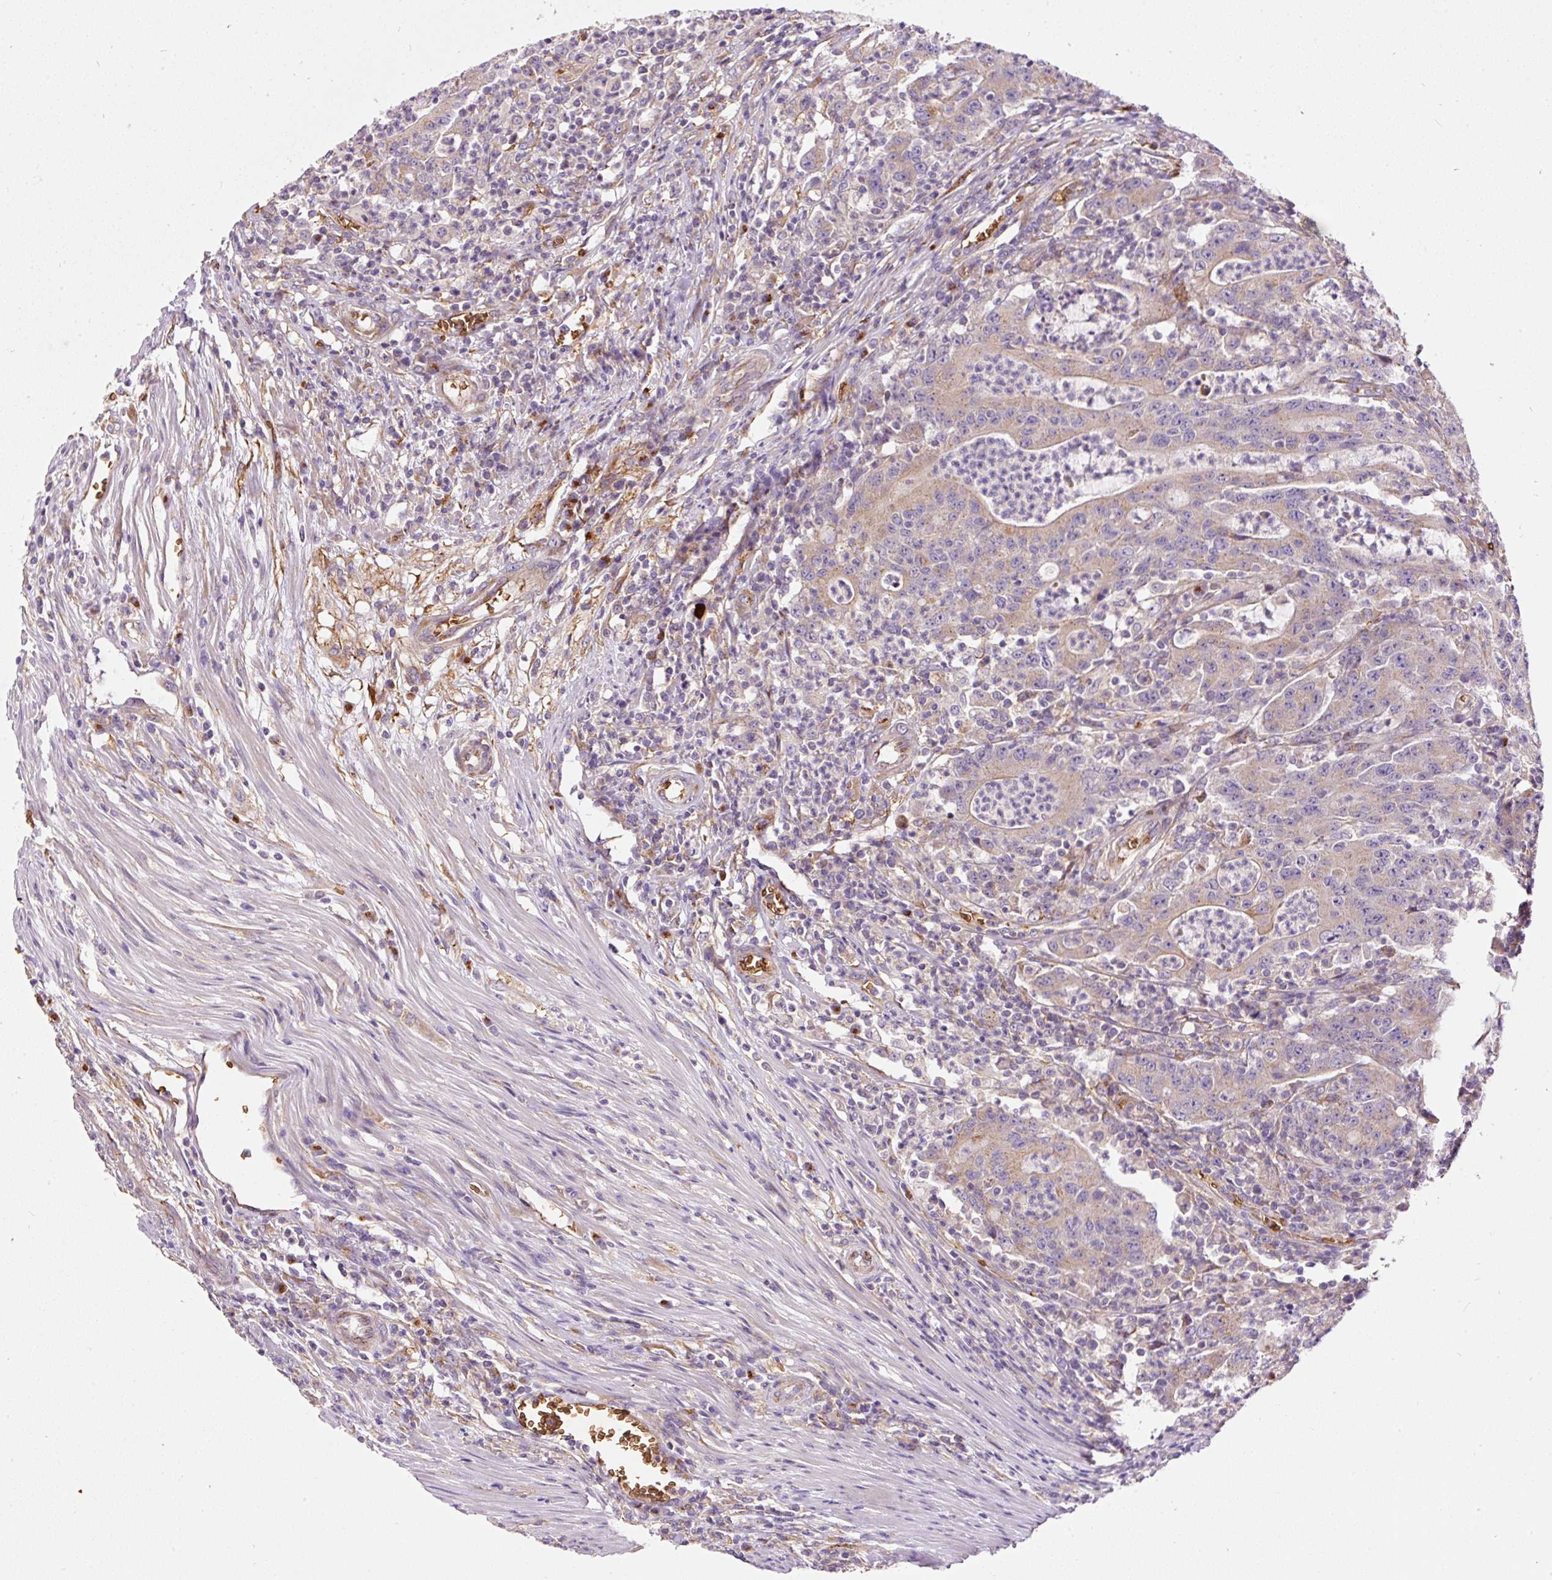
{"staining": {"intensity": "moderate", "quantity": "25%-75%", "location": "cytoplasmic/membranous"}, "tissue": "colorectal cancer", "cell_type": "Tumor cells", "image_type": "cancer", "snomed": [{"axis": "morphology", "description": "Adenocarcinoma, NOS"}, {"axis": "topography", "description": "Colon"}], "caption": "Immunohistochemical staining of human colorectal cancer displays moderate cytoplasmic/membranous protein expression in approximately 25%-75% of tumor cells.", "gene": "PRRC2A", "patient": {"sex": "male", "age": 83}}